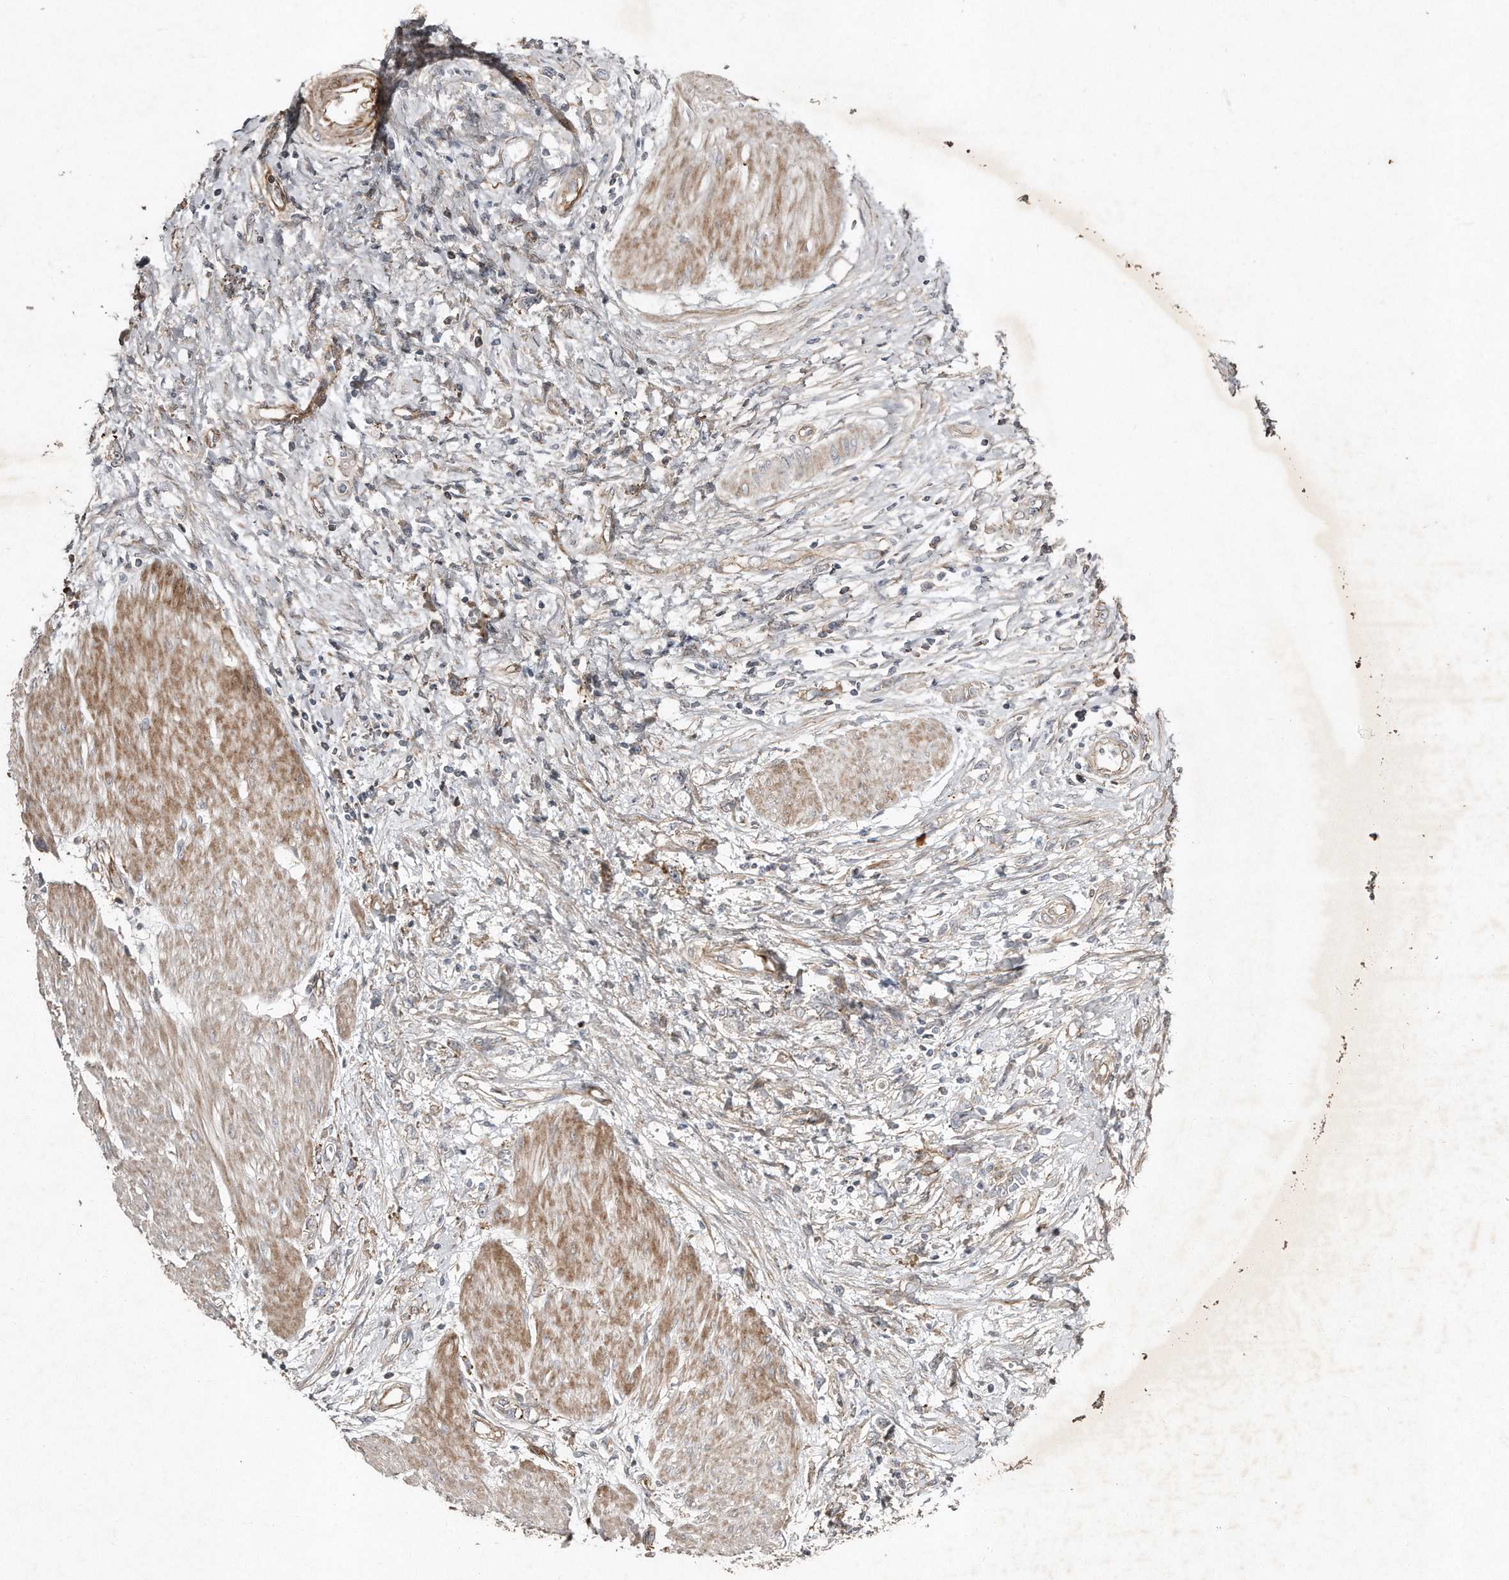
{"staining": {"intensity": "weak", "quantity": "<25%", "location": "cytoplasmic/membranous"}, "tissue": "stomach cancer", "cell_type": "Tumor cells", "image_type": "cancer", "snomed": [{"axis": "morphology", "description": "Adenocarcinoma, NOS"}, {"axis": "topography", "description": "Stomach"}], "caption": "Human stomach adenocarcinoma stained for a protein using IHC demonstrates no expression in tumor cells.", "gene": "SNAP47", "patient": {"sex": "female", "age": 76}}